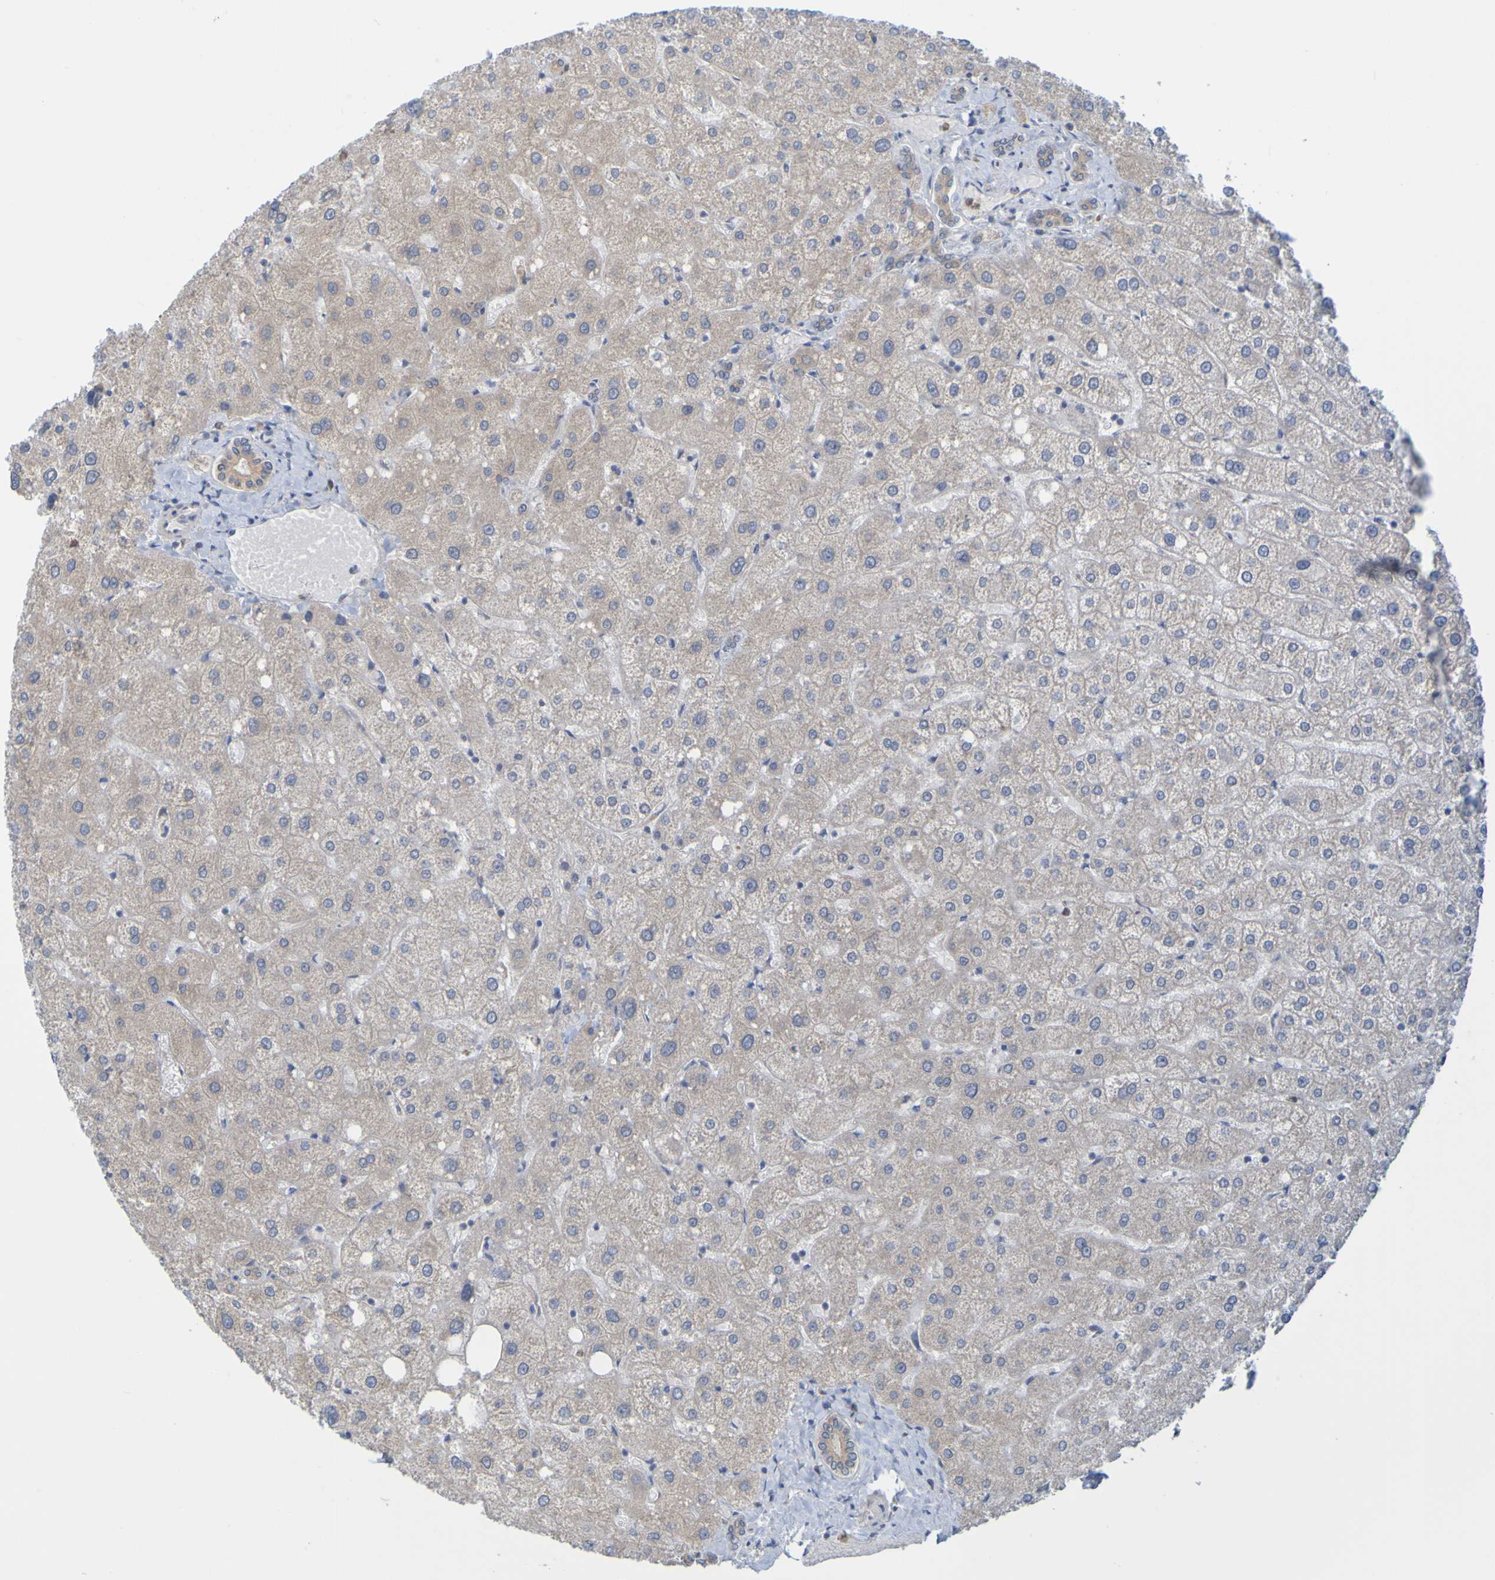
{"staining": {"intensity": "weak", "quantity": "<25%", "location": "cytoplasmic/membranous"}, "tissue": "liver", "cell_type": "Cholangiocytes", "image_type": "normal", "snomed": [{"axis": "morphology", "description": "Normal tissue, NOS"}, {"axis": "topography", "description": "Liver"}], "caption": "This is an IHC micrograph of normal liver. There is no staining in cholangiocytes.", "gene": "NAV2", "patient": {"sex": "male", "age": 73}}